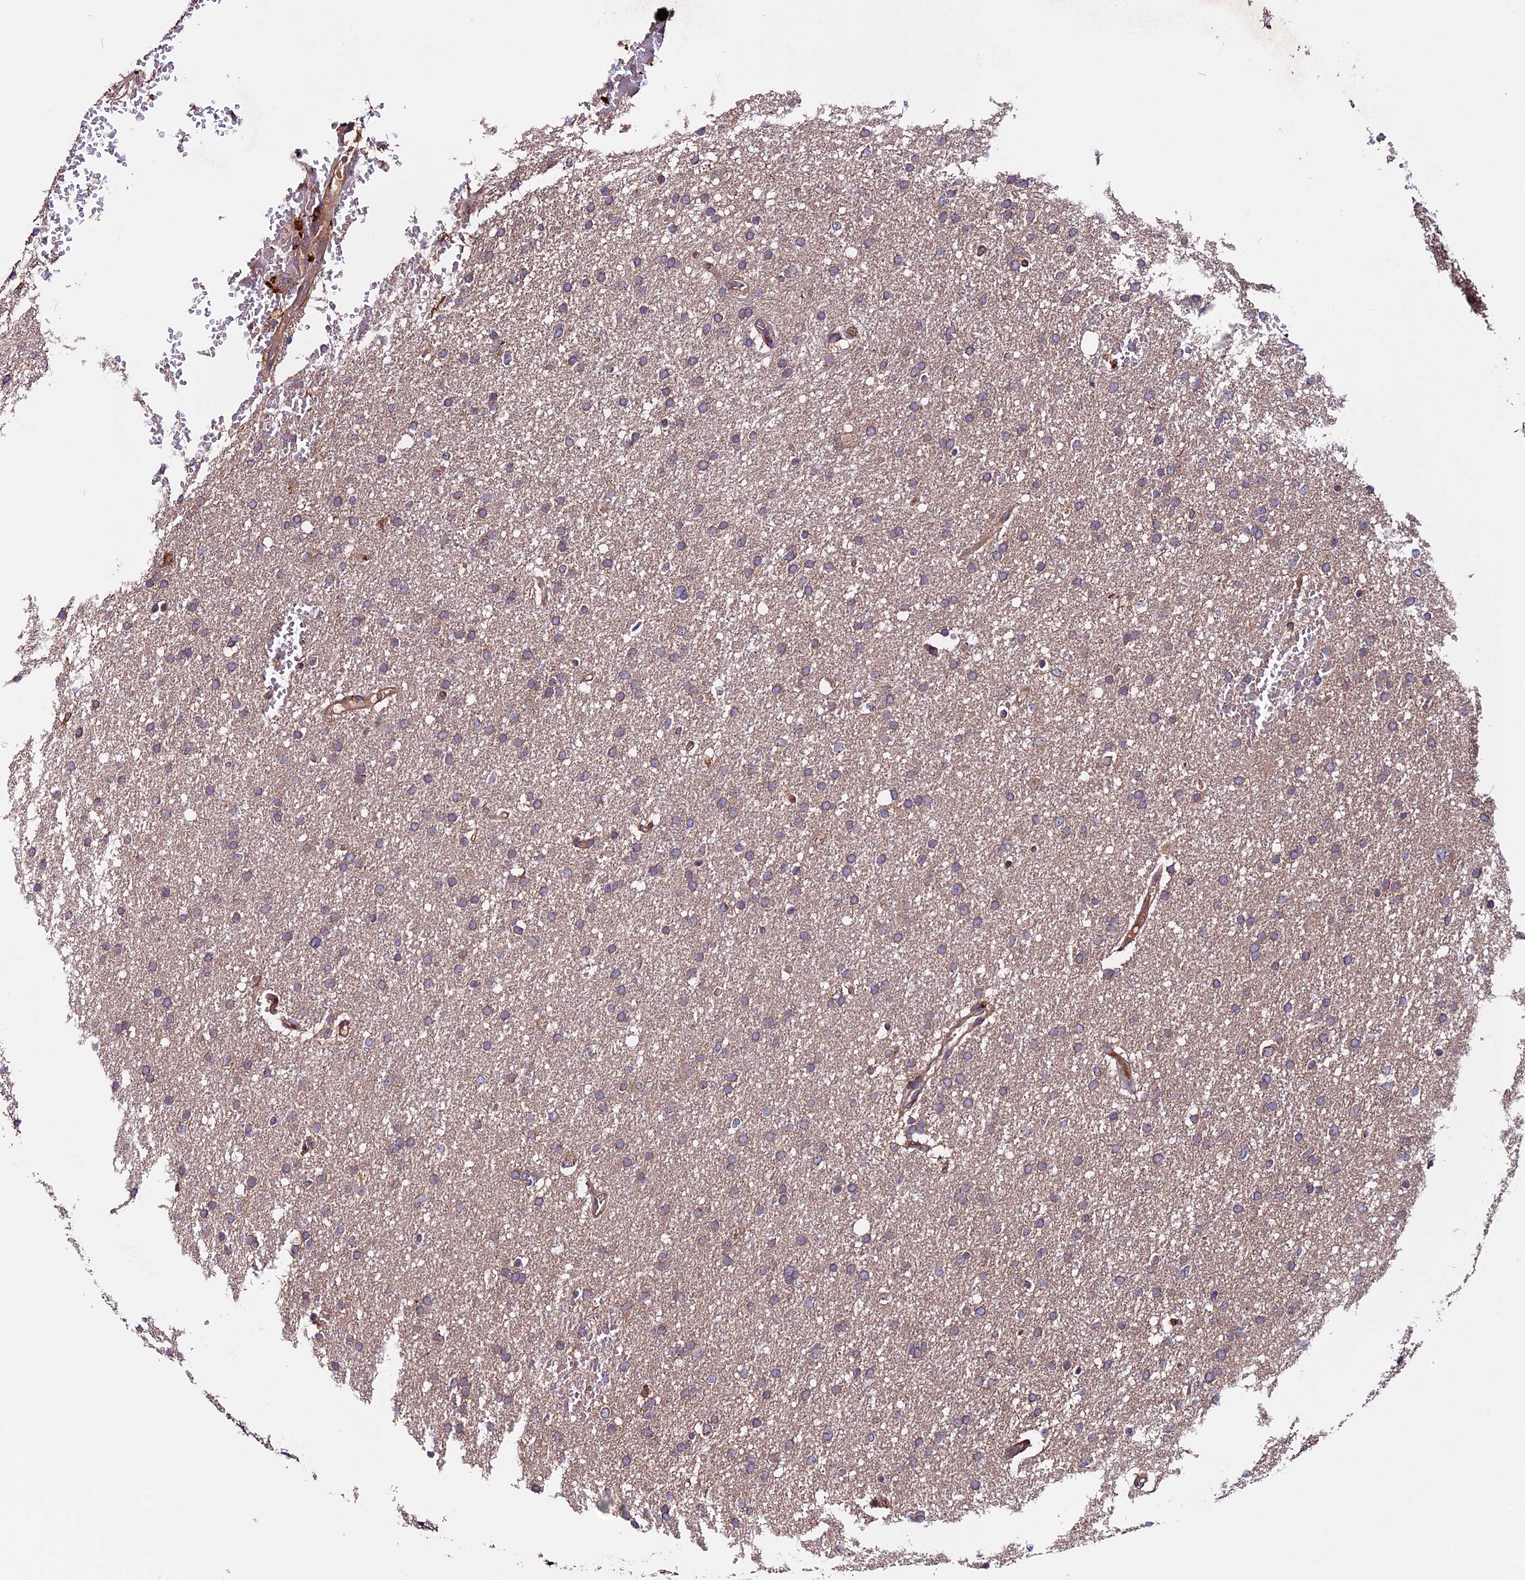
{"staining": {"intensity": "weak", "quantity": "<25%", "location": "cytoplasmic/membranous"}, "tissue": "glioma", "cell_type": "Tumor cells", "image_type": "cancer", "snomed": [{"axis": "morphology", "description": "Glioma, malignant, High grade"}, {"axis": "topography", "description": "Cerebral cortex"}], "caption": "DAB immunohistochemical staining of human glioma shows no significant positivity in tumor cells.", "gene": "ZNF598", "patient": {"sex": "female", "age": 36}}